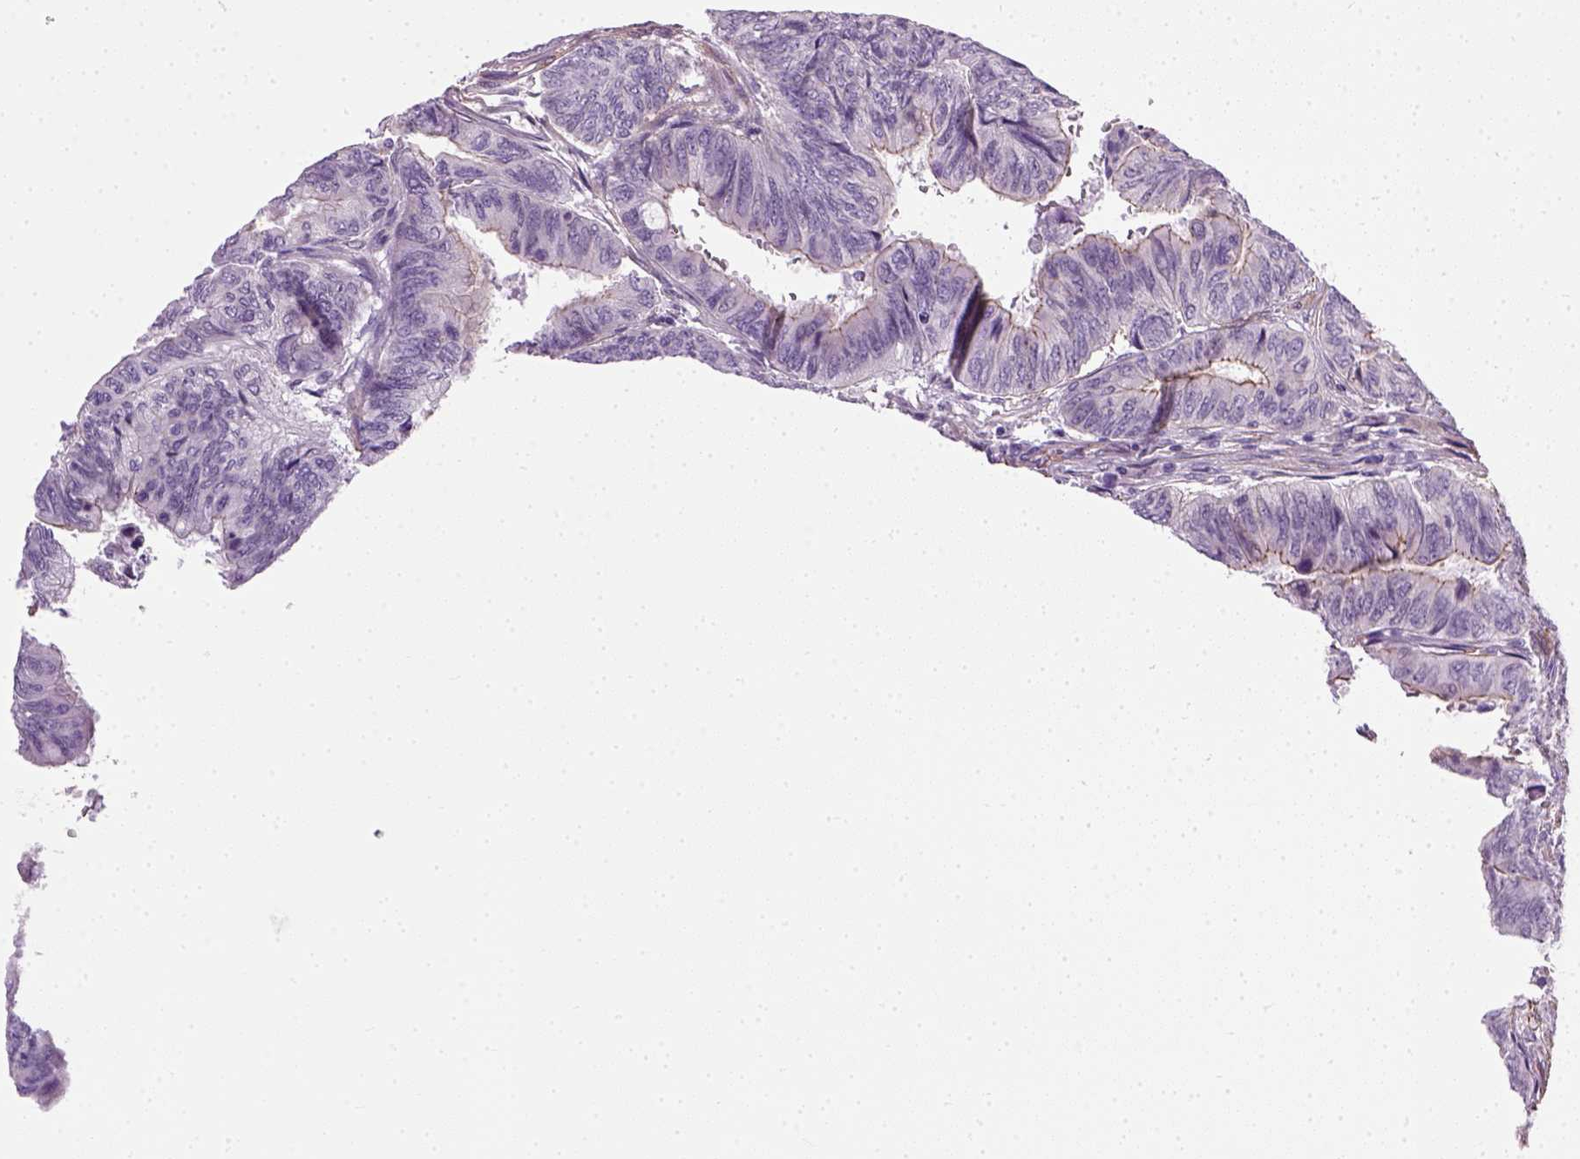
{"staining": {"intensity": "weak", "quantity": "25%-75%", "location": "cytoplasmic/membranous"}, "tissue": "colorectal cancer", "cell_type": "Tumor cells", "image_type": "cancer", "snomed": [{"axis": "morphology", "description": "Normal tissue, NOS"}, {"axis": "morphology", "description": "Adenocarcinoma, NOS"}, {"axis": "topography", "description": "Rectum"}, {"axis": "topography", "description": "Peripheral nerve tissue"}], "caption": "Colorectal adenocarcinoma stained for a protein reveals weak cytoplasmic/membranous positivity in tumor cells.", "gene": "FAM161A", "patient": {"sex": "male", "age": 92}}